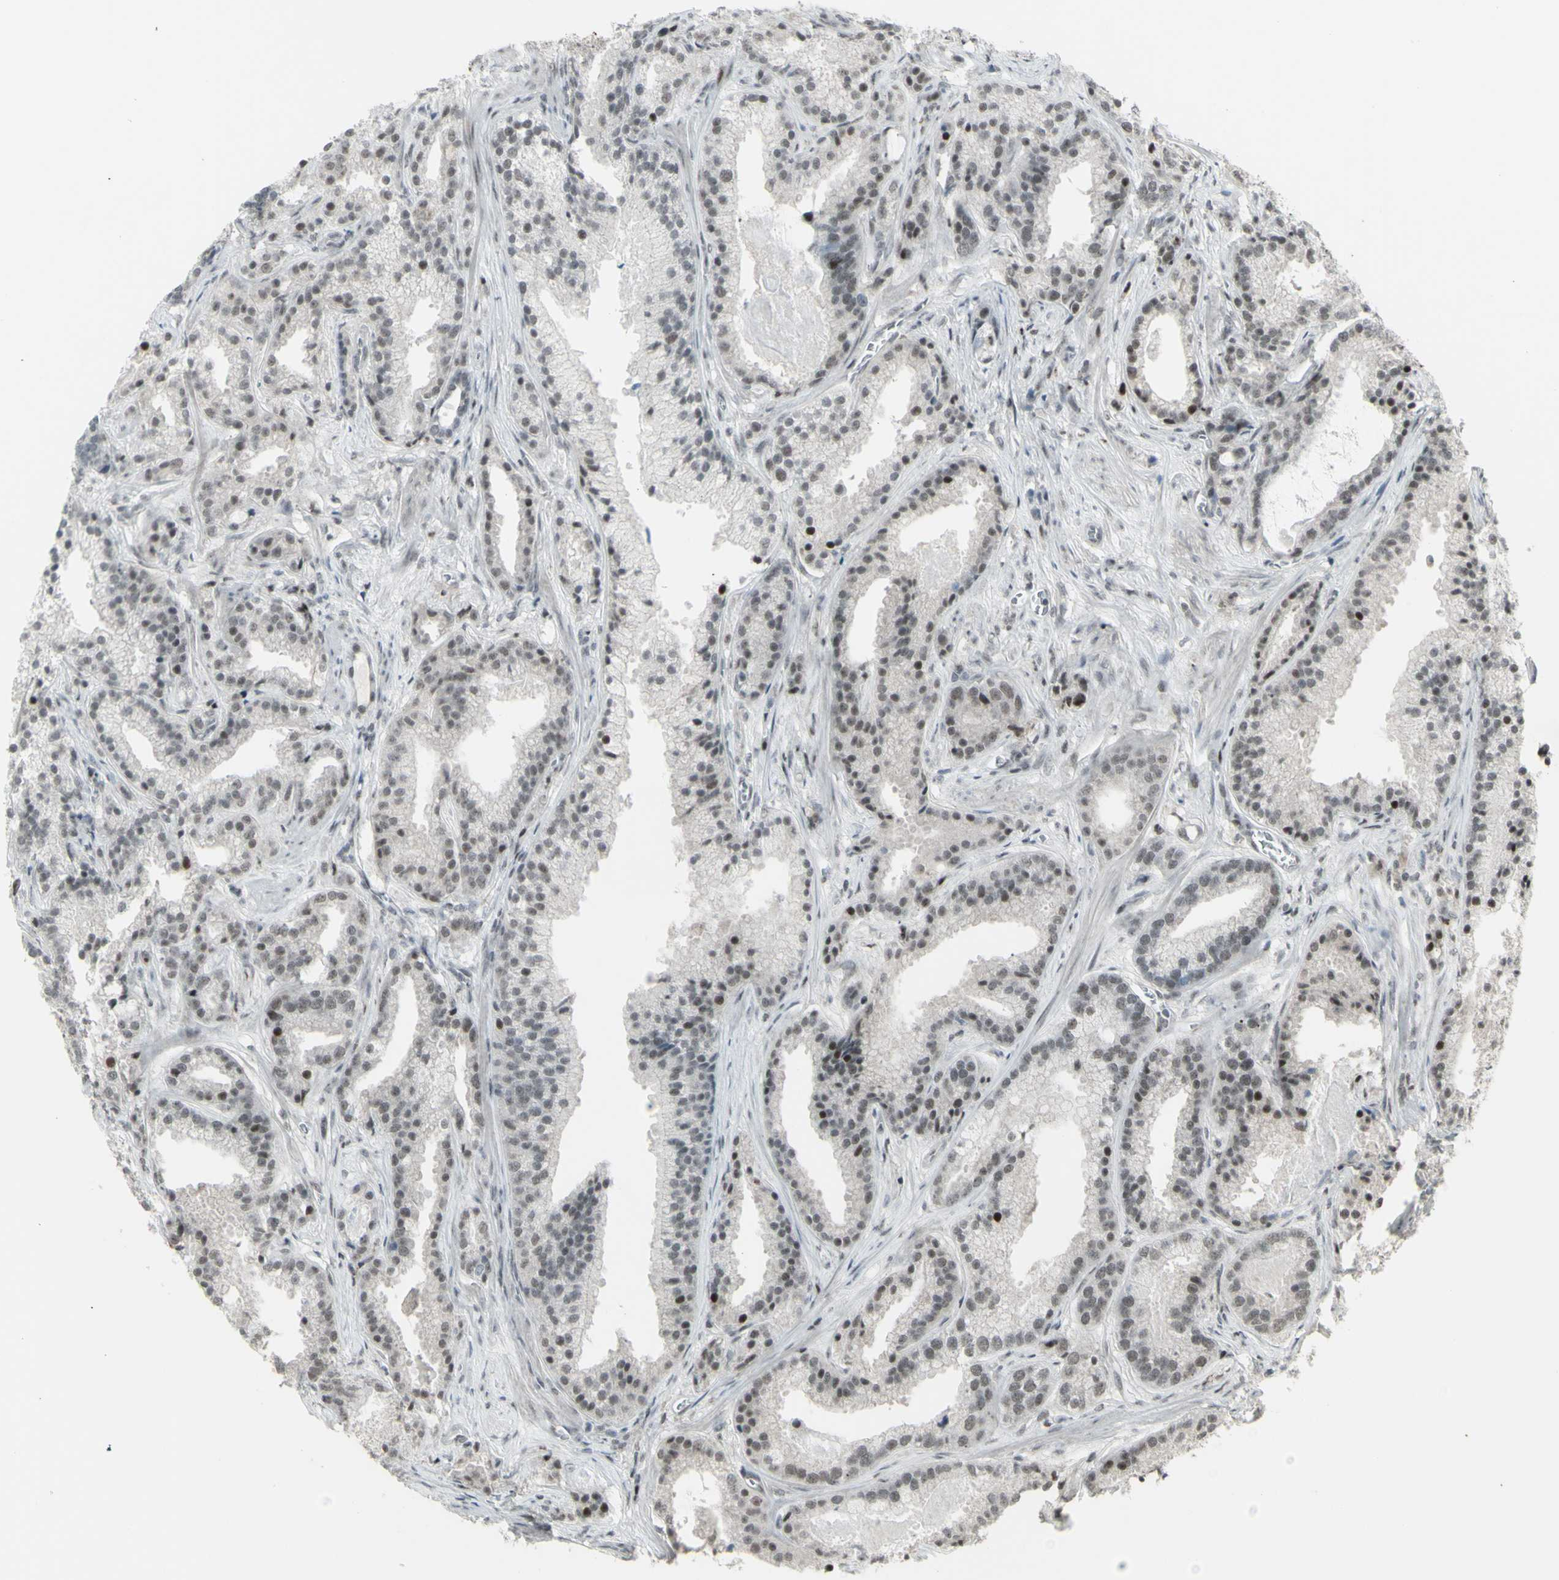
{"staining": {"intensity": "moderate", "quantity": "<25%", "location": "nuclear"}, "tissue": "prostate cancer", "cell_type": "Tumor cells", "image_type": "cancer", "snomed": [{"axis": "morphology", "description": "Adenocarcinoma, Low grade"}, {"axis": "topography", "description": "Prostate"}], "caption": "High-power microscopy captured an immunohistochemistry photomicrograph of prostate cancer, revealing moderate nuclear staining in approximately <25% of tumor cells.", "gene": "SUPT6H", "patient": {"sex": "male", "age": 59}}